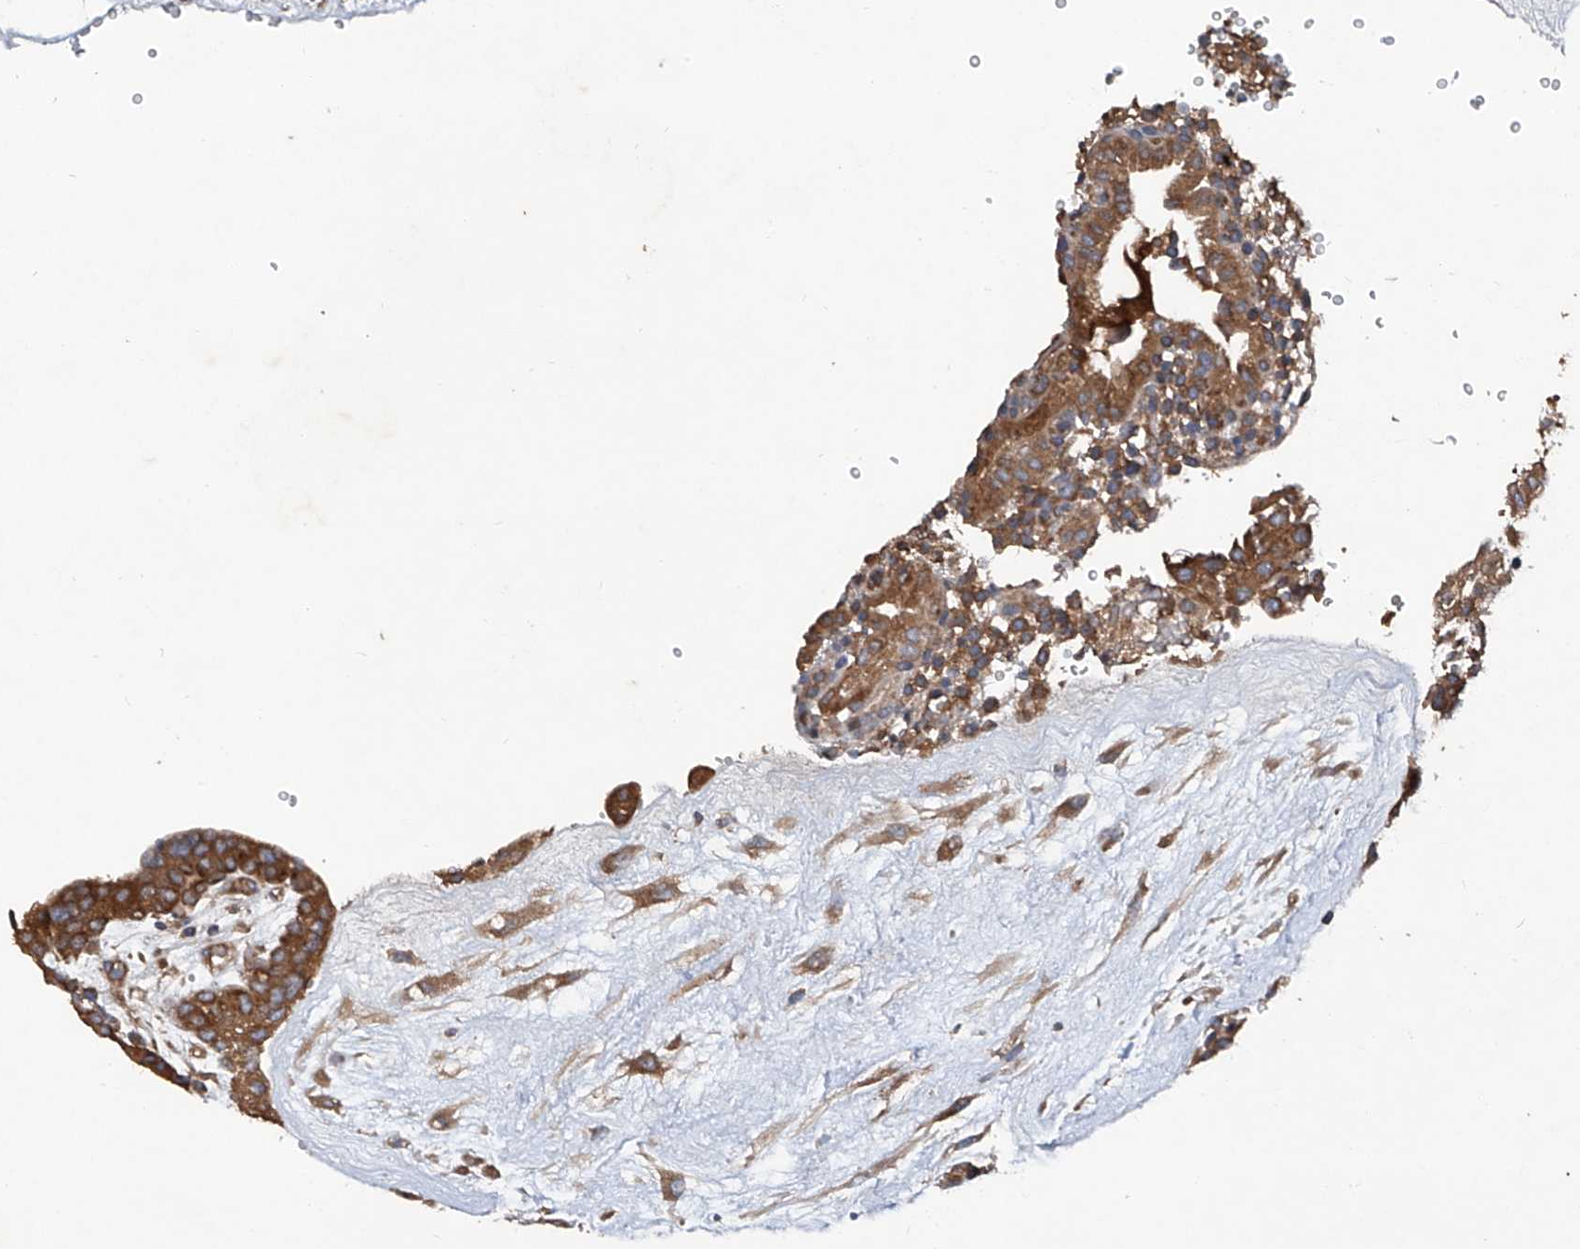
{"staining": {"intensity": "moderate", "quantity": ">75%", "location": "cytoplasmic/membranous"}, "tissue": "placenta", "cell_type": "Decidual cells", "image_type": "normal", "snomed": [{"axis": "morphology", "description": "Normal tissue, NOS"}, {"axis": "topography", "description": "Placenta"}], "caption": "A brown stain labels moderate cytoplasmic/membranous positivity of a protein in decidual cells of normal placenta. (Stains: DAB in brown, nuclei in blue, Microscopy: brightfield microscopy at high magnification).", "gene": "ASCC3", "patient": {"sex": "female", "age": 18}}